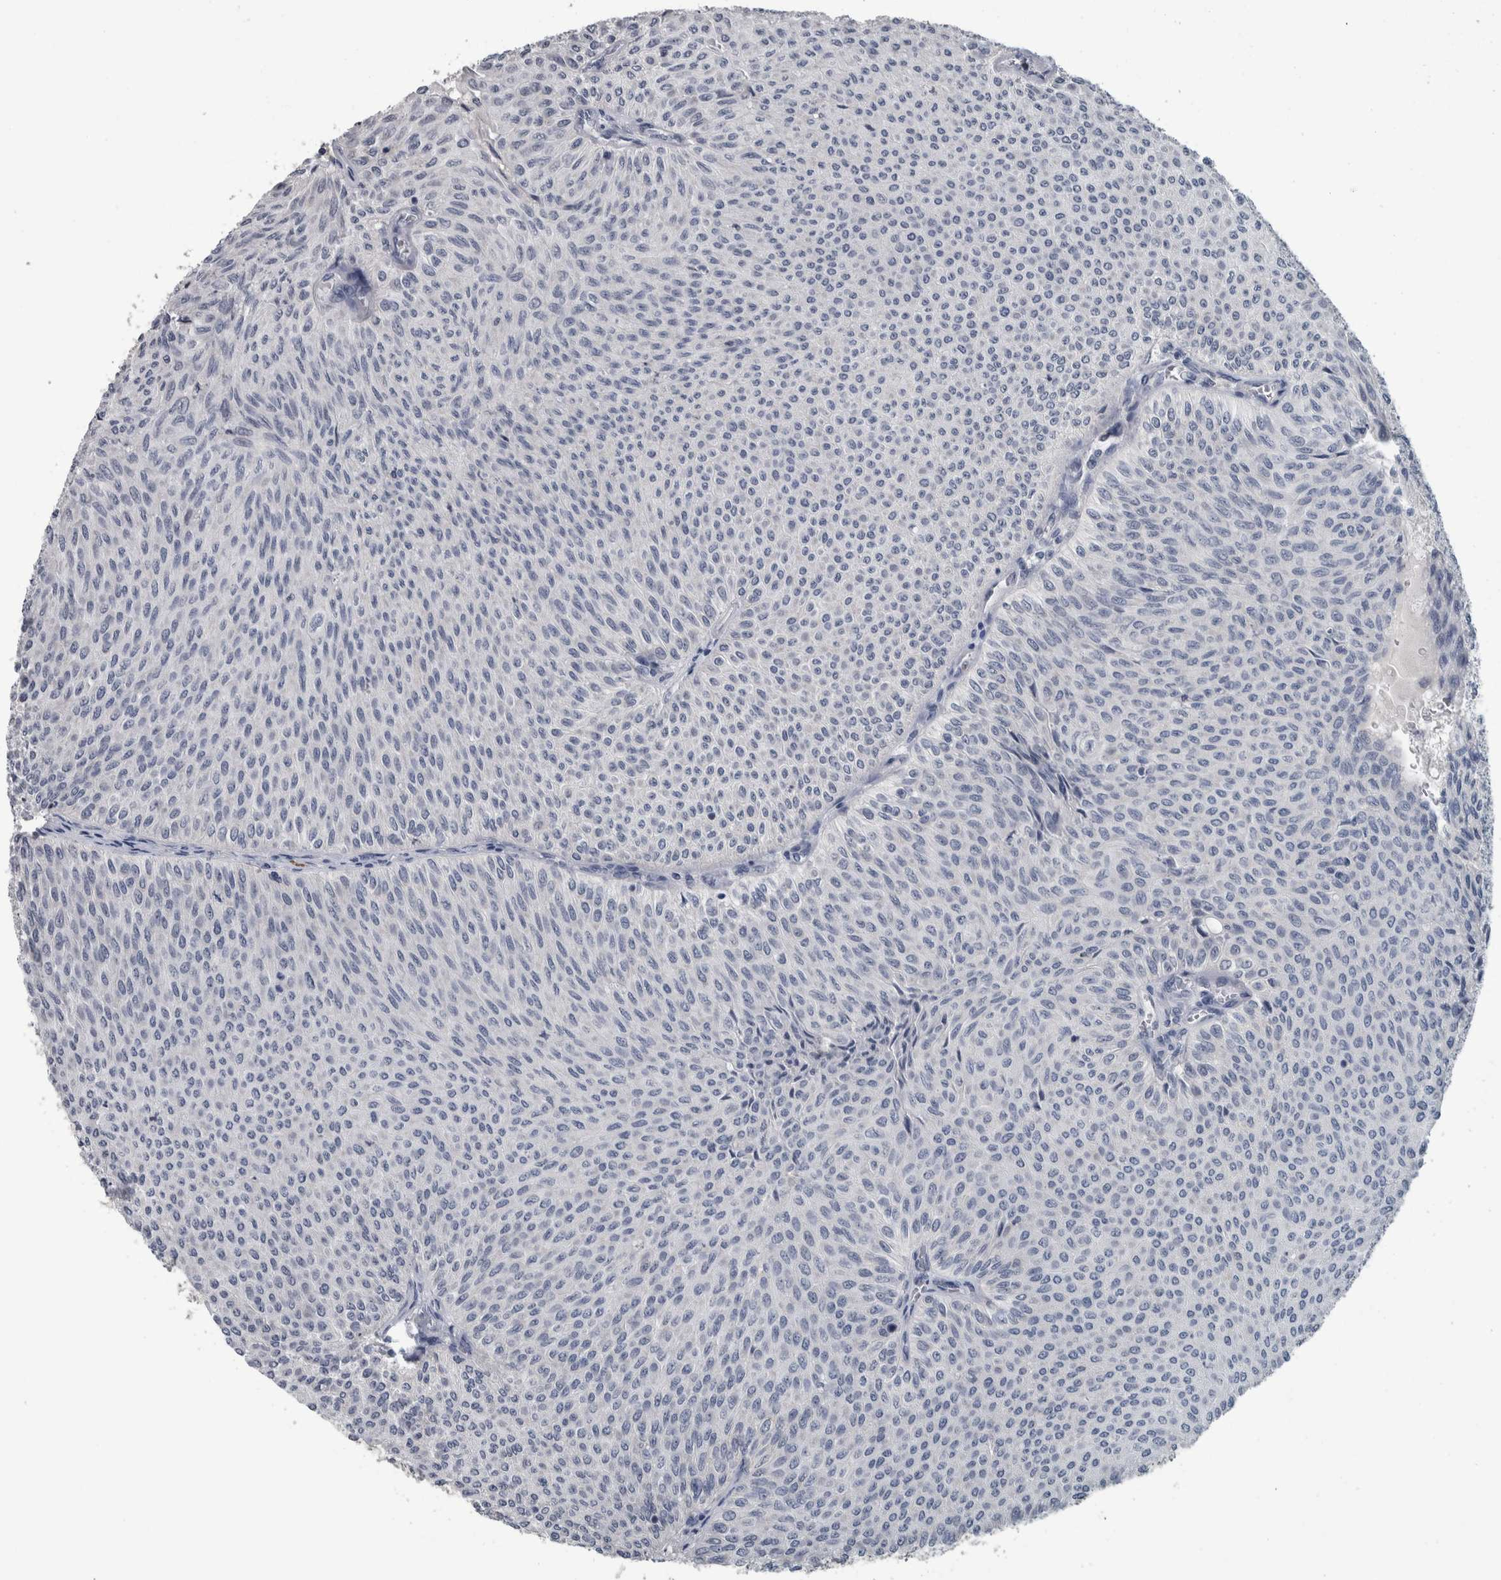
{"staining": {"intensity": "negative", "quantity": "none", "location": "none"}, "tissue": "urothelial cancer", "cell_type": "Tumor cells", "image_type": "cancer", "snomed": [{"axis": "morphology", "description": "Urothelial carcinoma, Low grade"}, {"axis": "topography", "description": "Urinary bladder"}], "caption": "Urothelial carcinoma (low-grade) stained for a protein using immunohistochemistry (IHC) demonstrates no positivity tumor cells.", "gene": "CAVIN4", "patient": {"sex": "male", "age": 78}}